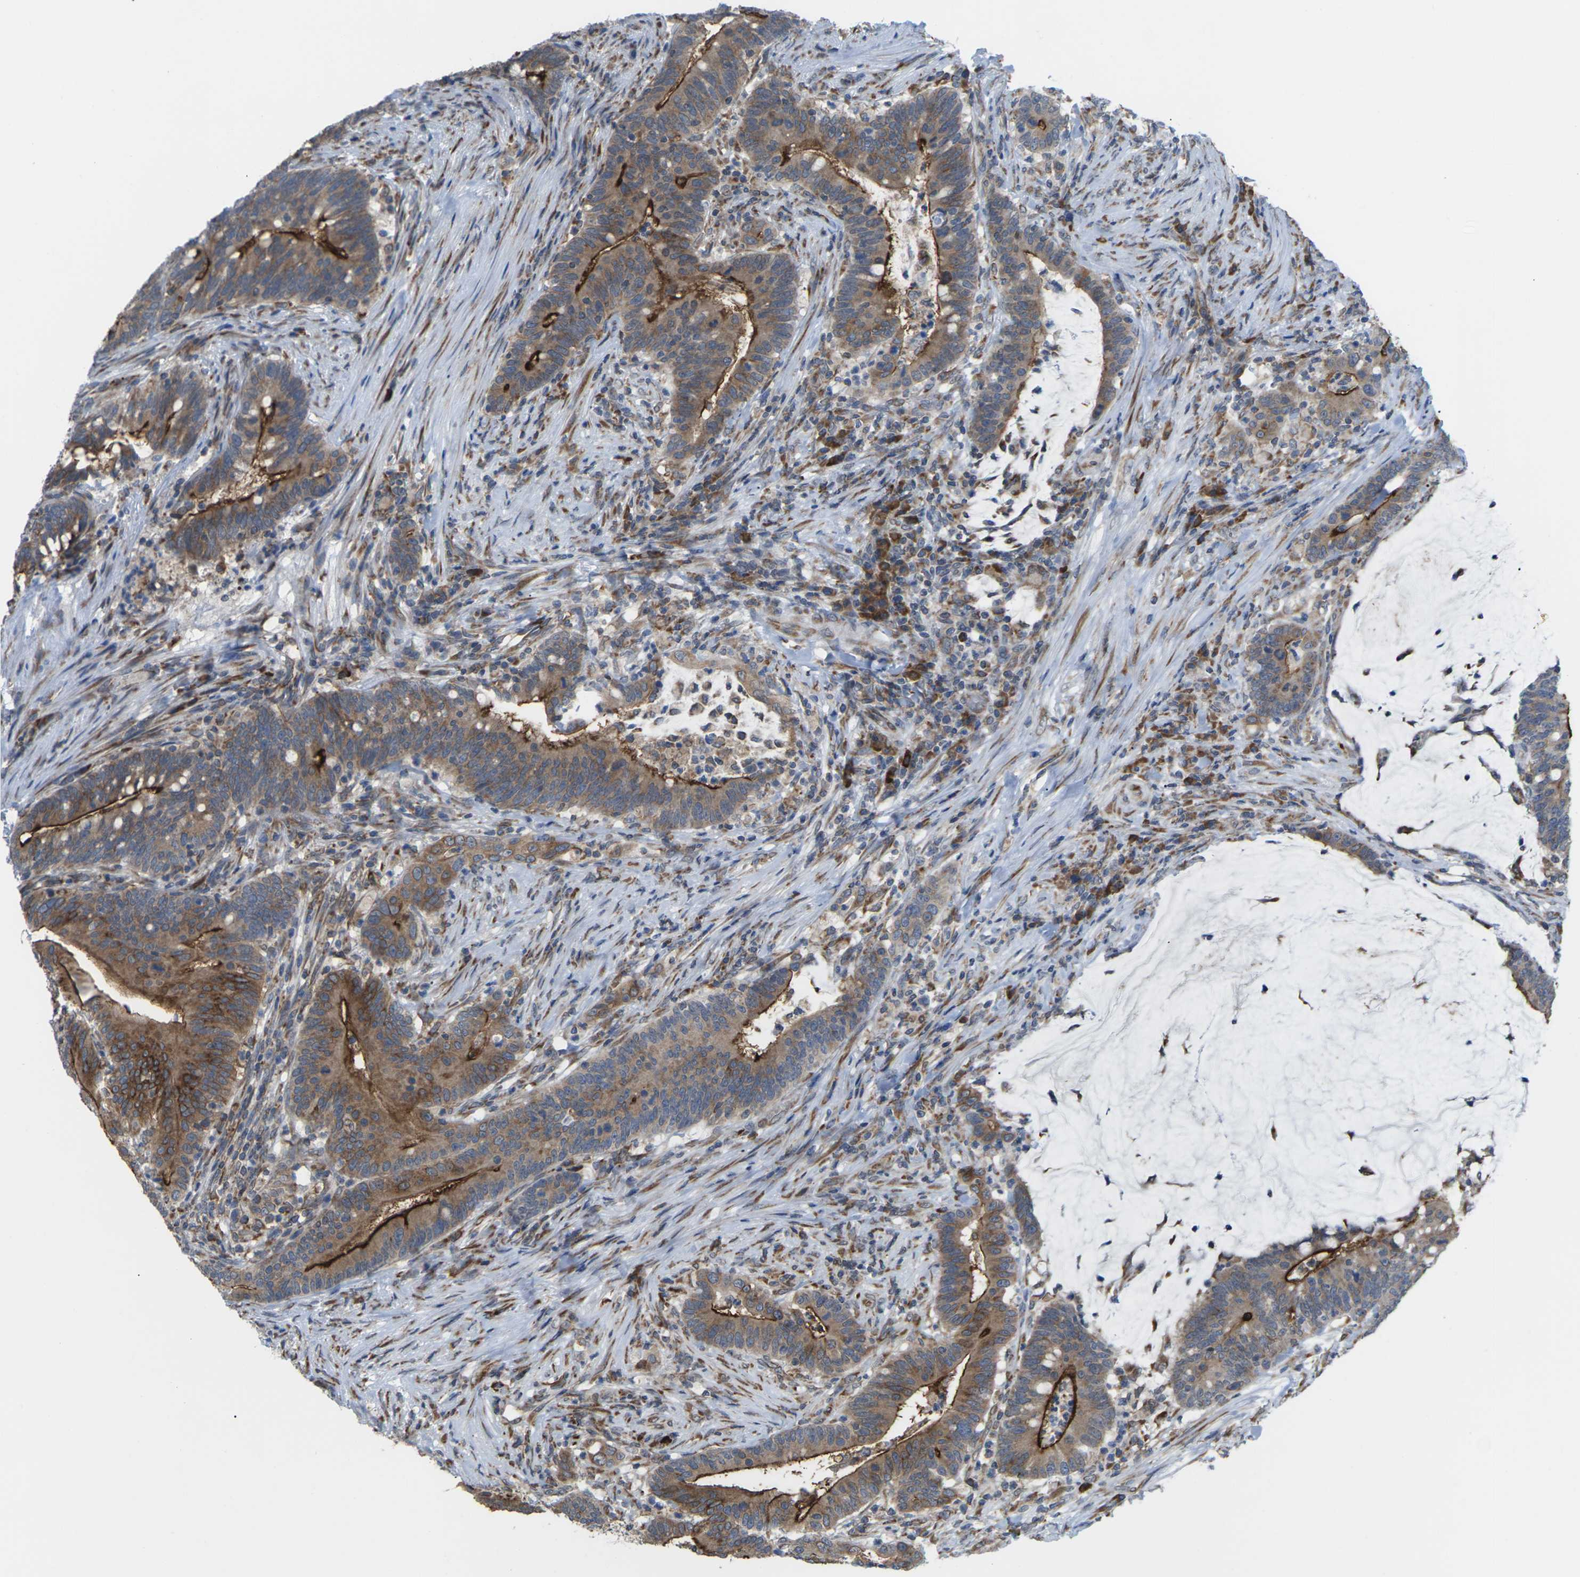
{"staining": {"intensity": "strong", "quantity": ">75%", "location": "cytoplasmic/membranous"}, "tissue": "colorectal cancer", "cell_type": "Tumor cells", "image_type": "cancer", "snomed": [{"axis": "morphology", "description": "Normal tissue, NOS"}, {"axis": "morphology", "description": "Adenocarcinoma, NOS"}, {"axis": "topography", "description": "Colon"}], "caption": "IHC (DAB (3,3'-diaminobenzidine)) staining of human colorectal cancer (adenocarcinoma) exhibits strong cytoplasmic/membranous protein expression in approximately >75% of tumor cells.", "gene": "PDZK1IP1", "patient": {"sex": "female", "age": 66}}